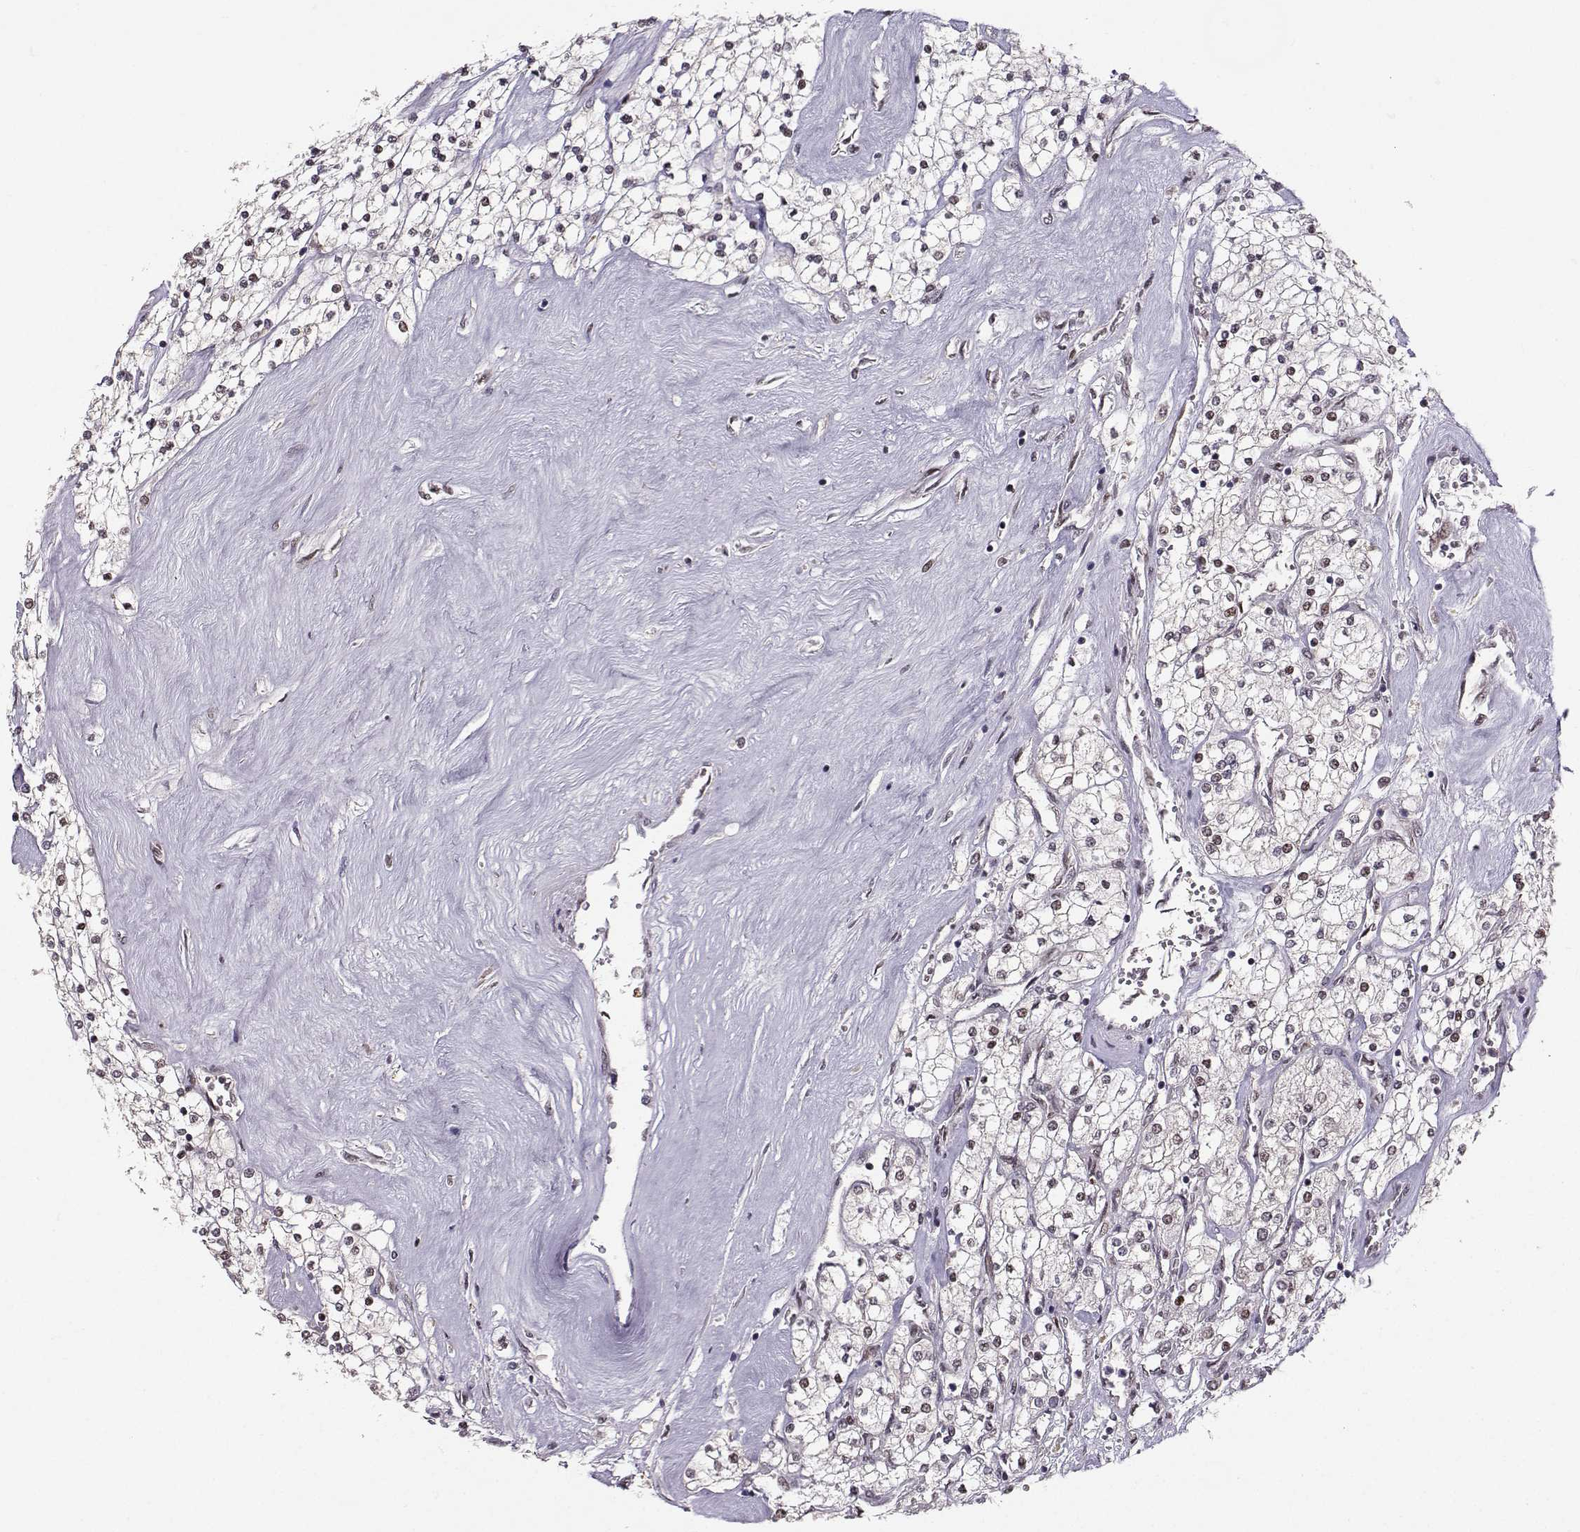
{"staining": {"intensity": "weak", "quantity": "25%-75%", "location": "nuclear"}, "tissue": "renal cancer", "cell_type": "Tumor cells", "image_type": "cancer", "snomed": [{"axis": "morphology", "description": "Adenocarcinoma, NOS"}, {"axis": "topography", "description": "Kidney"}], "caption": "The photomicrograph displays staining of renal adenocarcinoma, revealing weak nuclear protein expression (brown color) within tumor cells.", "gene": "PKP2", "patient": {"sex": "male", "age": 80}}